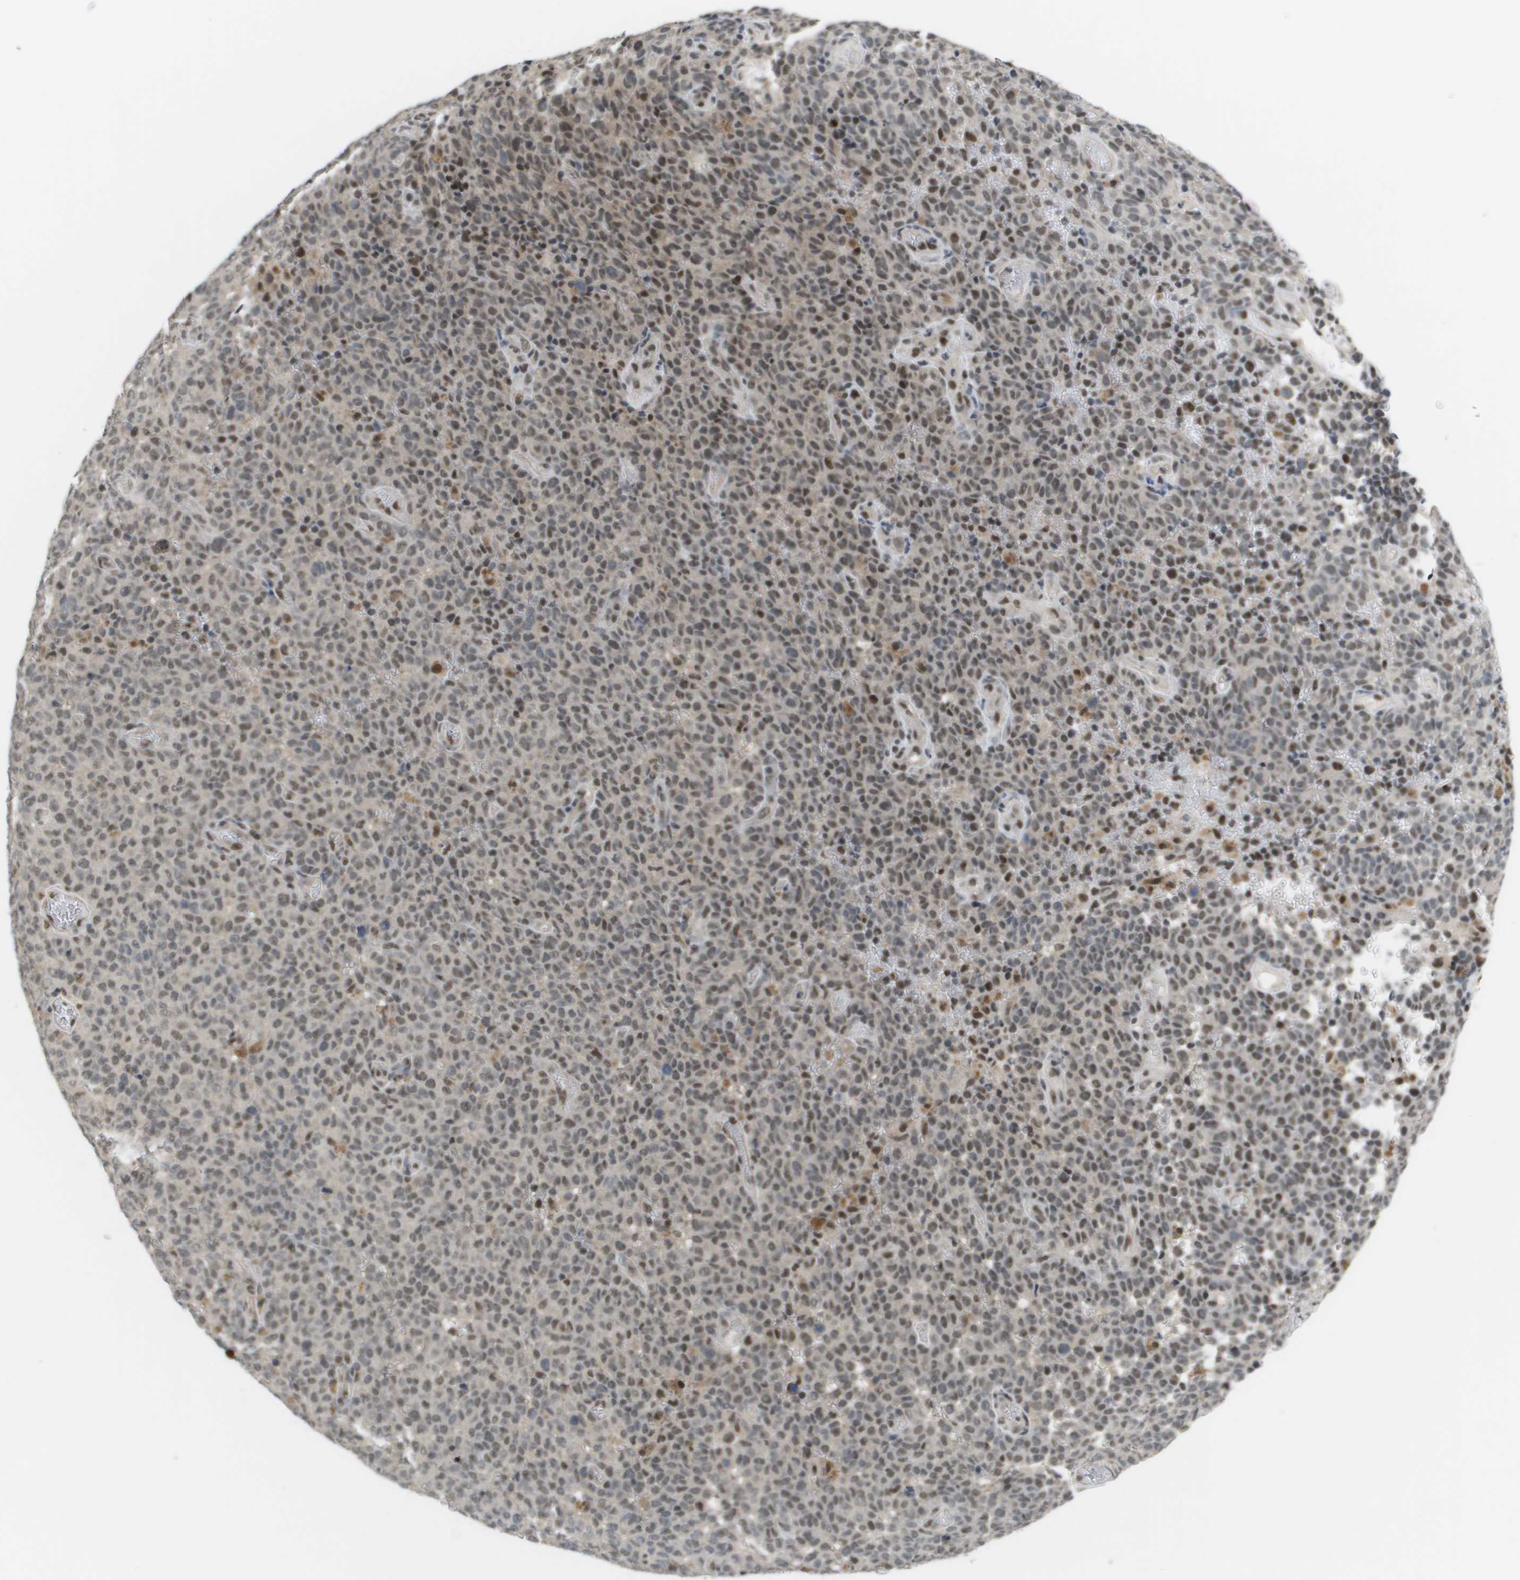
{"staining": {"intensity": "moderate", "quantity": "<25%", "location": "nuclear"}, "tissue": "melanoma", "cell_type": "Tumor cells", "image_type": "cancer", "snomed": [{"axis": "morphology", "description": "Malignant melanoma, NOS"}, {"axis": "topography", "description": "Skin"}], "caption": "Immunohistochemistry photomicrograph of neoplastic tissue: human melanoma stained using immunohistochemistry reveals low levels of moderate protein expression localized specifically in the nuclear of tumor cells, appearing as a nuclear brown color.", "gene": "ISY1", "patient": {"sex": "female", "age": 82}}